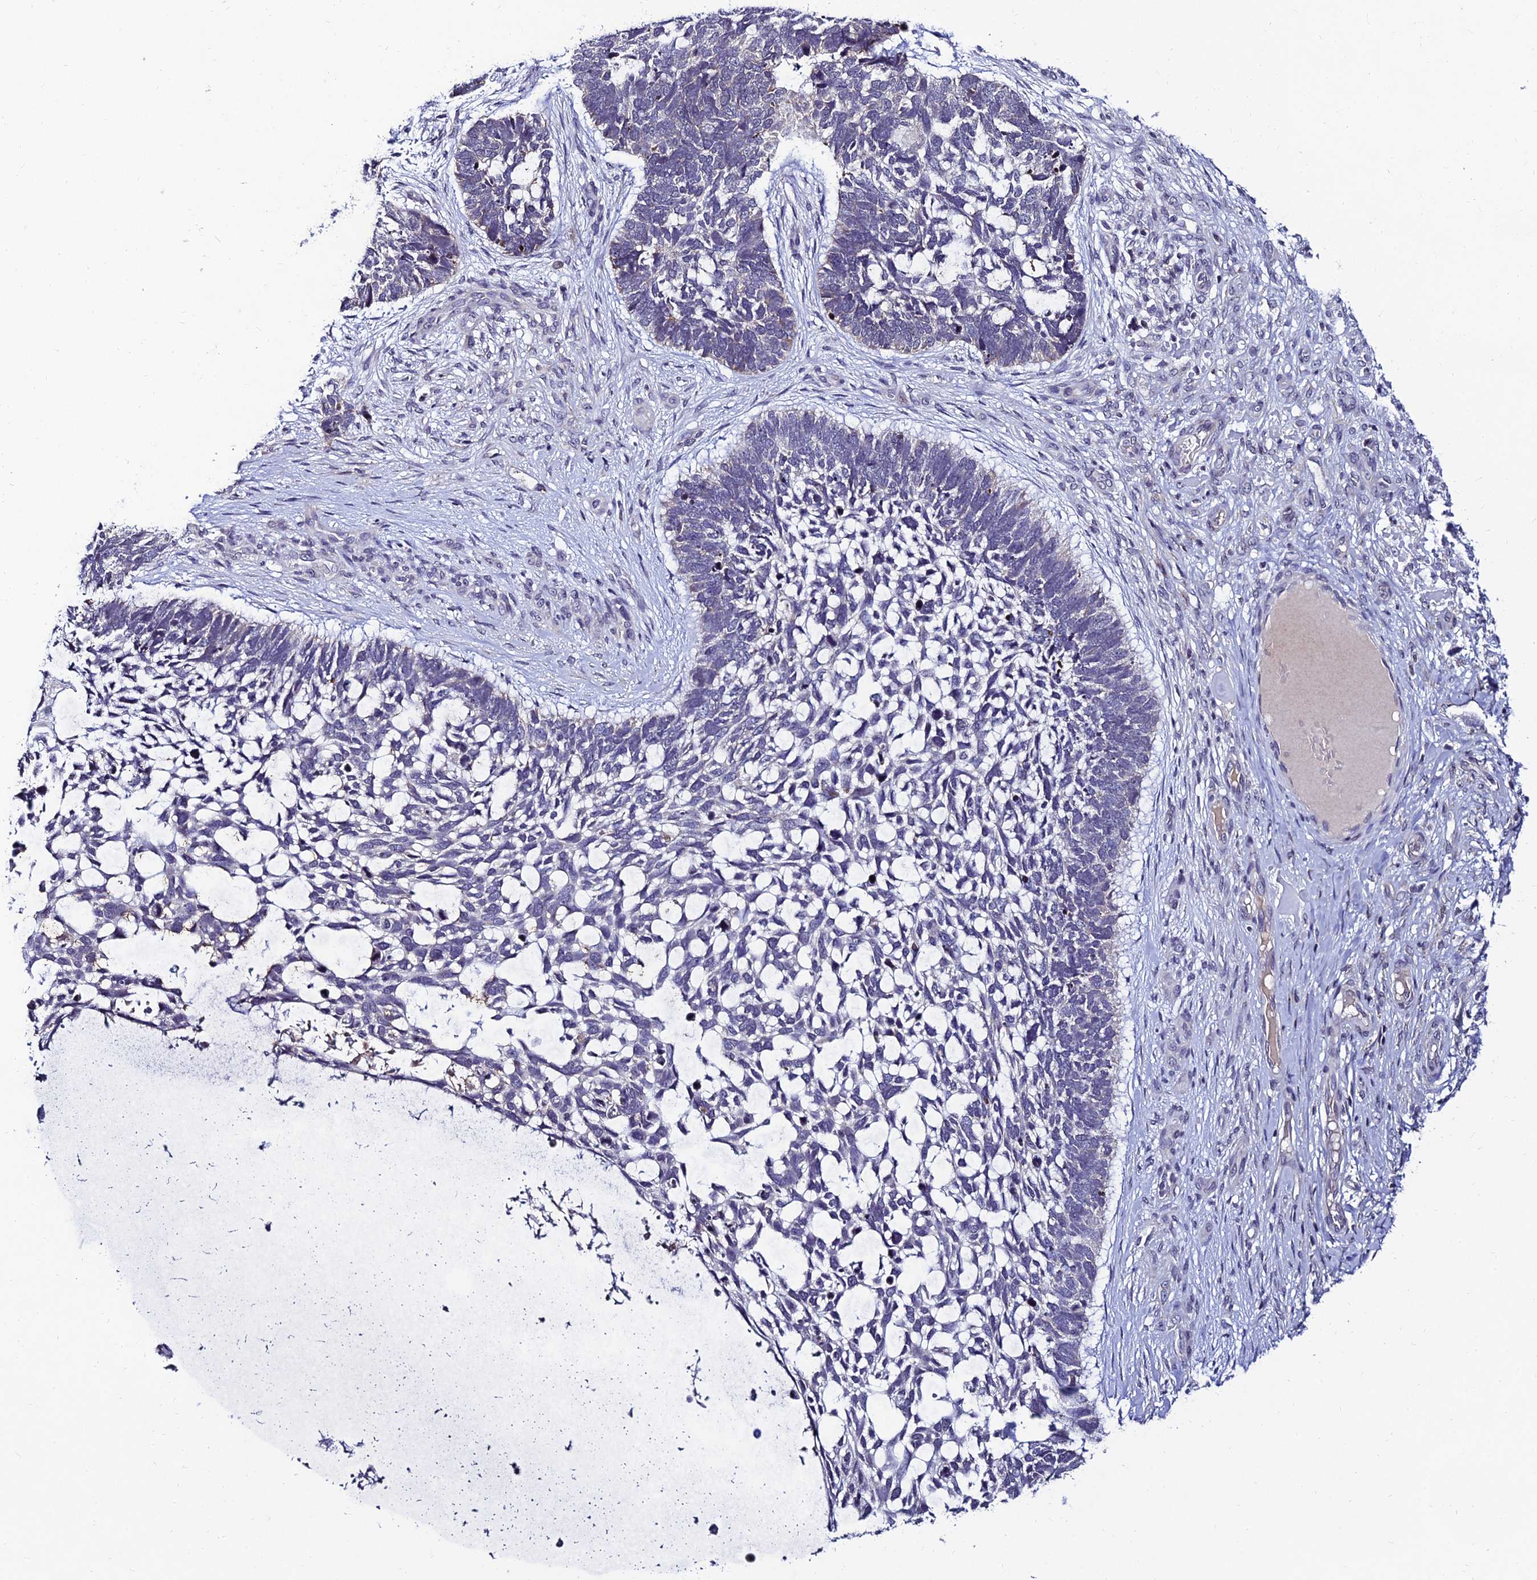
{"staining": {"intensity": "negative", "quantity": "none", "location": "none"}, "tissue": "skin cancer", "cell_type": "Tumor cells", "image_type": "cancer", "snomed": [{"axis": "morphology", "description": "Basal cell carcinoma"}, {"axis": "topography", "description": "Skin"}], "caption": "Tumor cells show no significant staining in skin cancer.", "gene": "CDNF", "patient": {"sex": "male", "age": 88}}